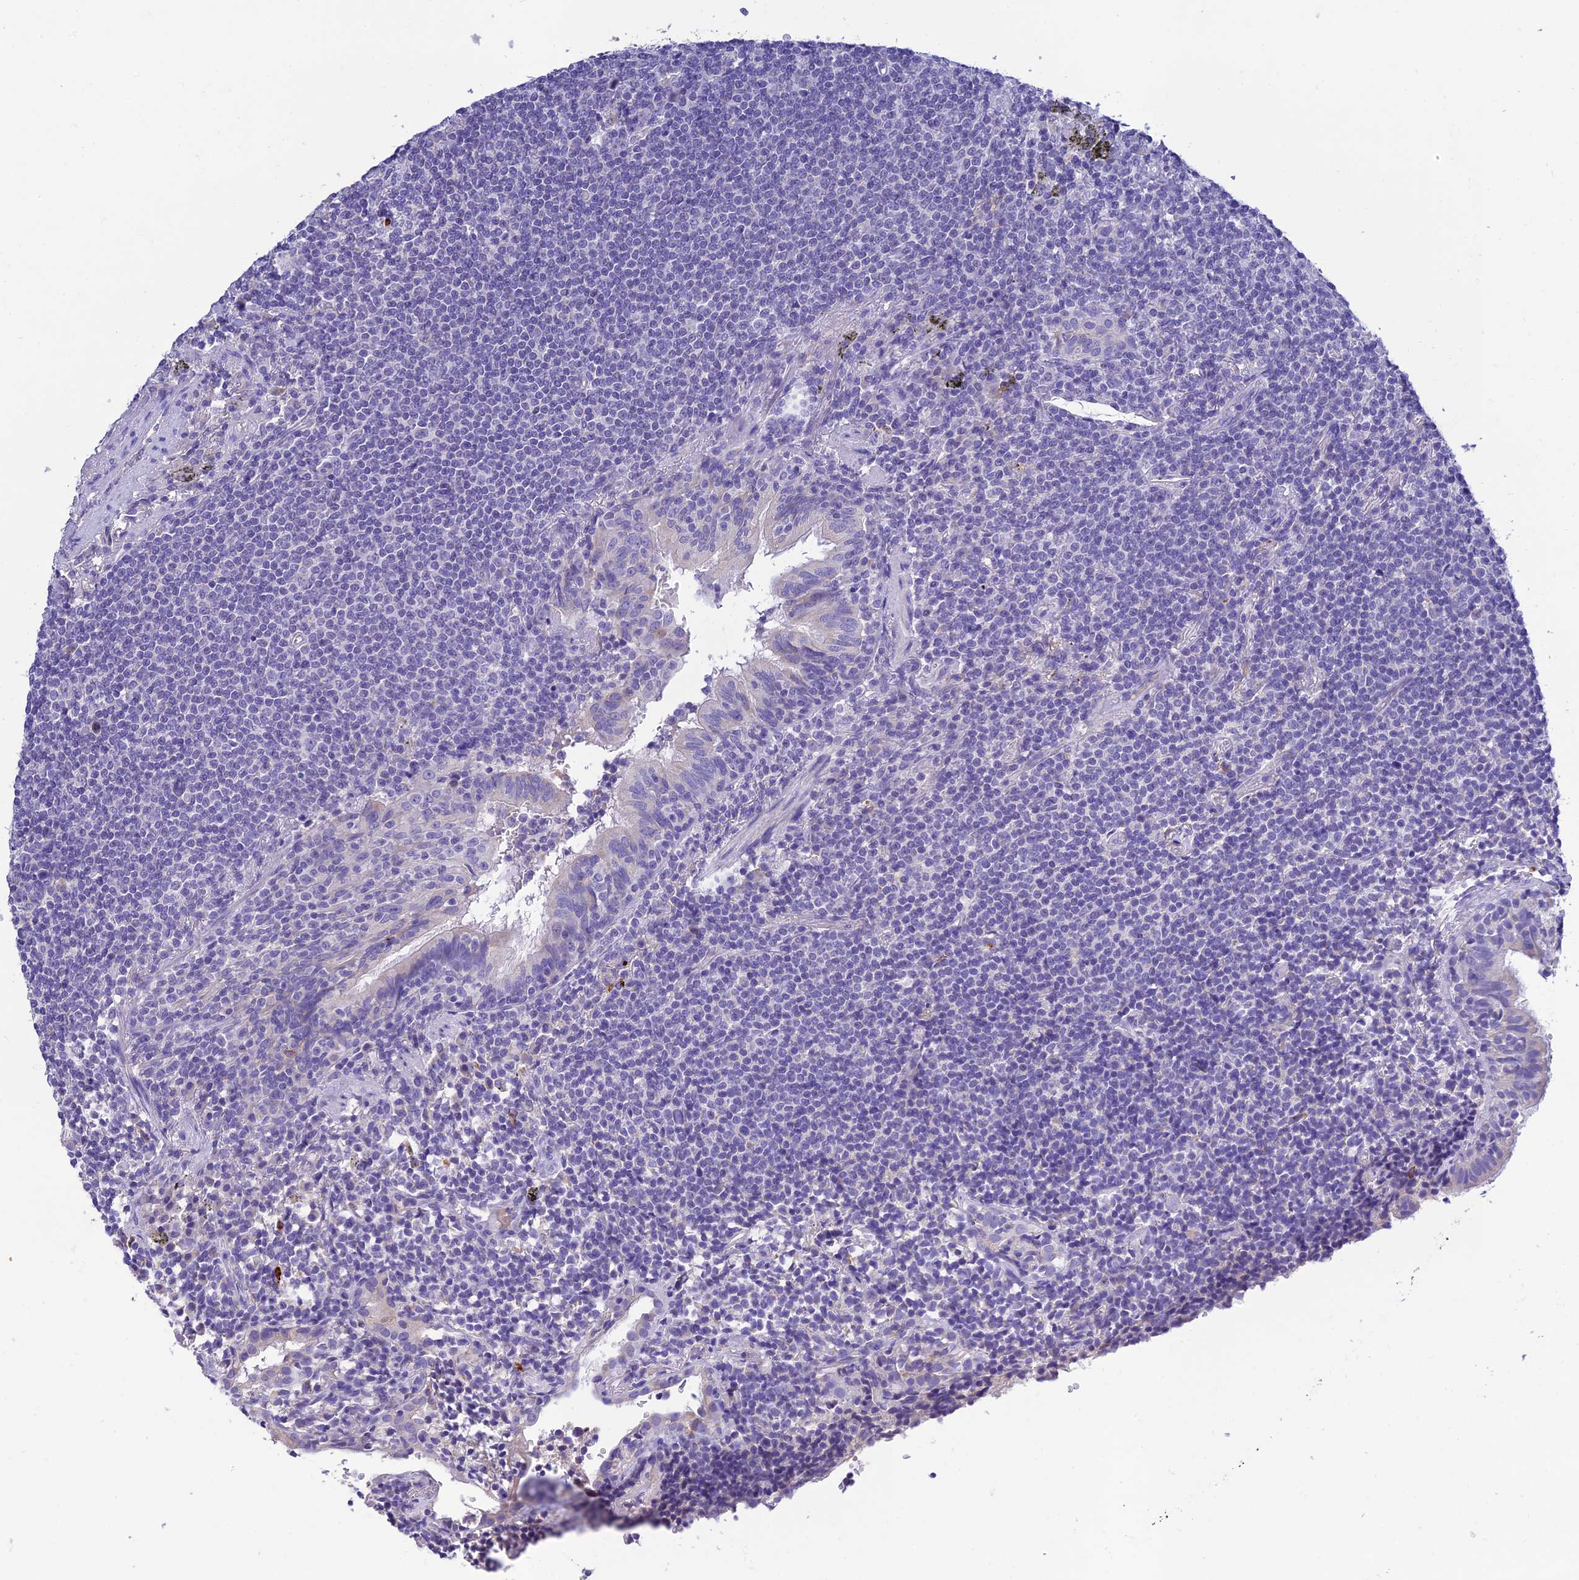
{"staining": {"intensity": "negative", "quantity": "none", "location": "none"}, "tissue": "lymphoma", "cell_type": "Tumor cells", "image_type": "cancer", "snomed": [{"axis": "morphology", "description": "Malignant lymphoma, non-Hodgkin's type, Low grade"}, {"axis": "topography", "description": "Lung"}], "caption": "The image shows no staining of tumor cells in low-grade malignant lymphoma, non-Hodgkin's type. The staining is performed using DAB brown chromogen with nuclei counter-stained in using hematoxylin.", "gene": "MS4A5", "patient": {"sex": "female", "age": 71}}